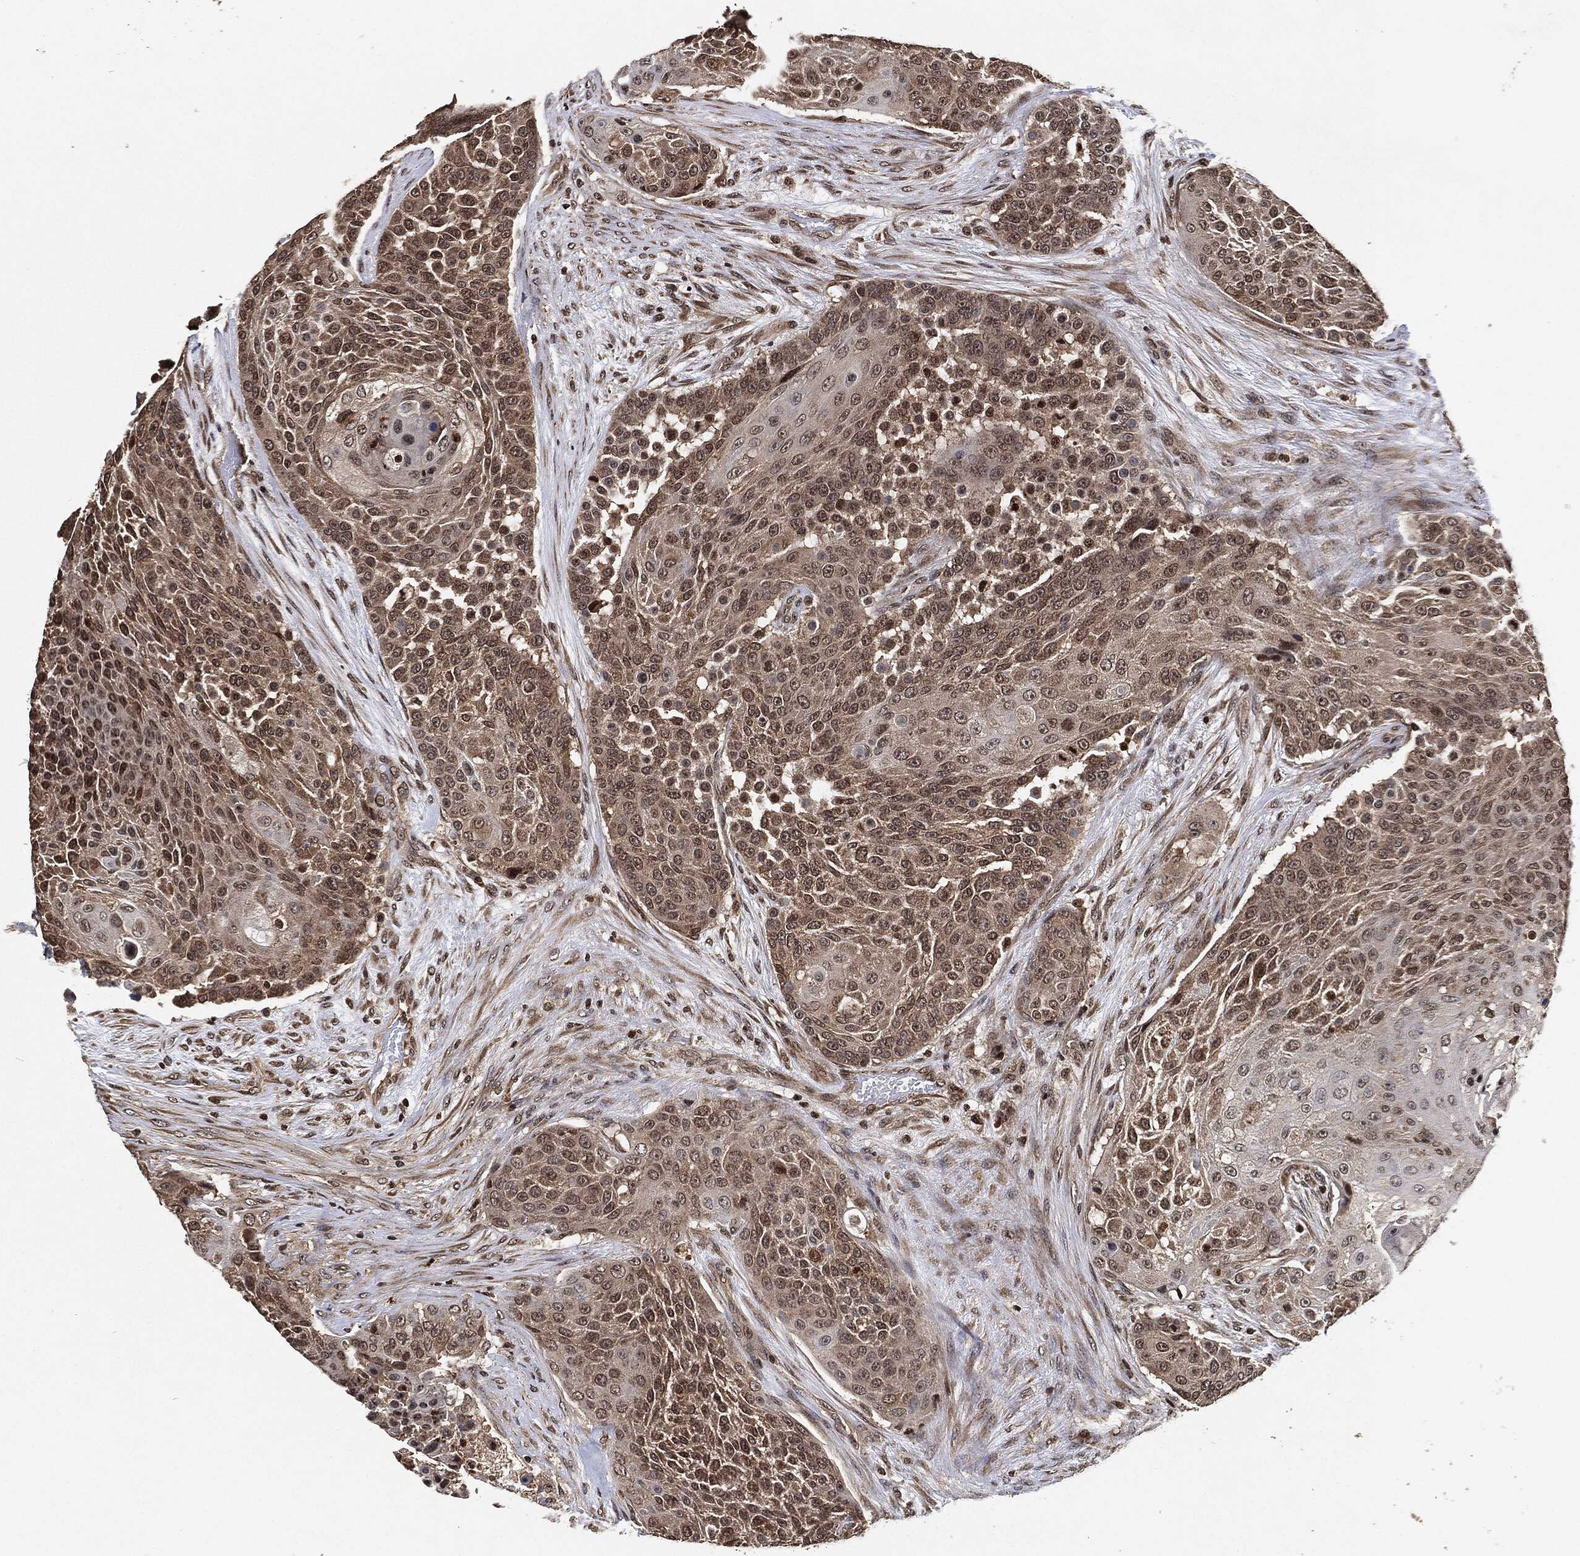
{"staining": {"intensity": "weak", "quantity": "25%-75%", "location": "cytoplasmic/membranous,nuclear"}, "tissue": "urothelial cancer", "cell_type": "Tumor cells", "image_type": "cancer", "snomed": [{"axis": "morphology", "description": "Urothelial carcinoma, High grade"}, {"axis": "topography", "description": "Urinary bladder"}], "caption": "Immunohistochemical staining of human urothelial cancer demonstrates low levels of weak cytoplasmic/membranous and nuclear protein positivity in about 25%-75% of tumor cells.", "gene": "PDK1", "patient": {"sex": "female", "age": 63}}